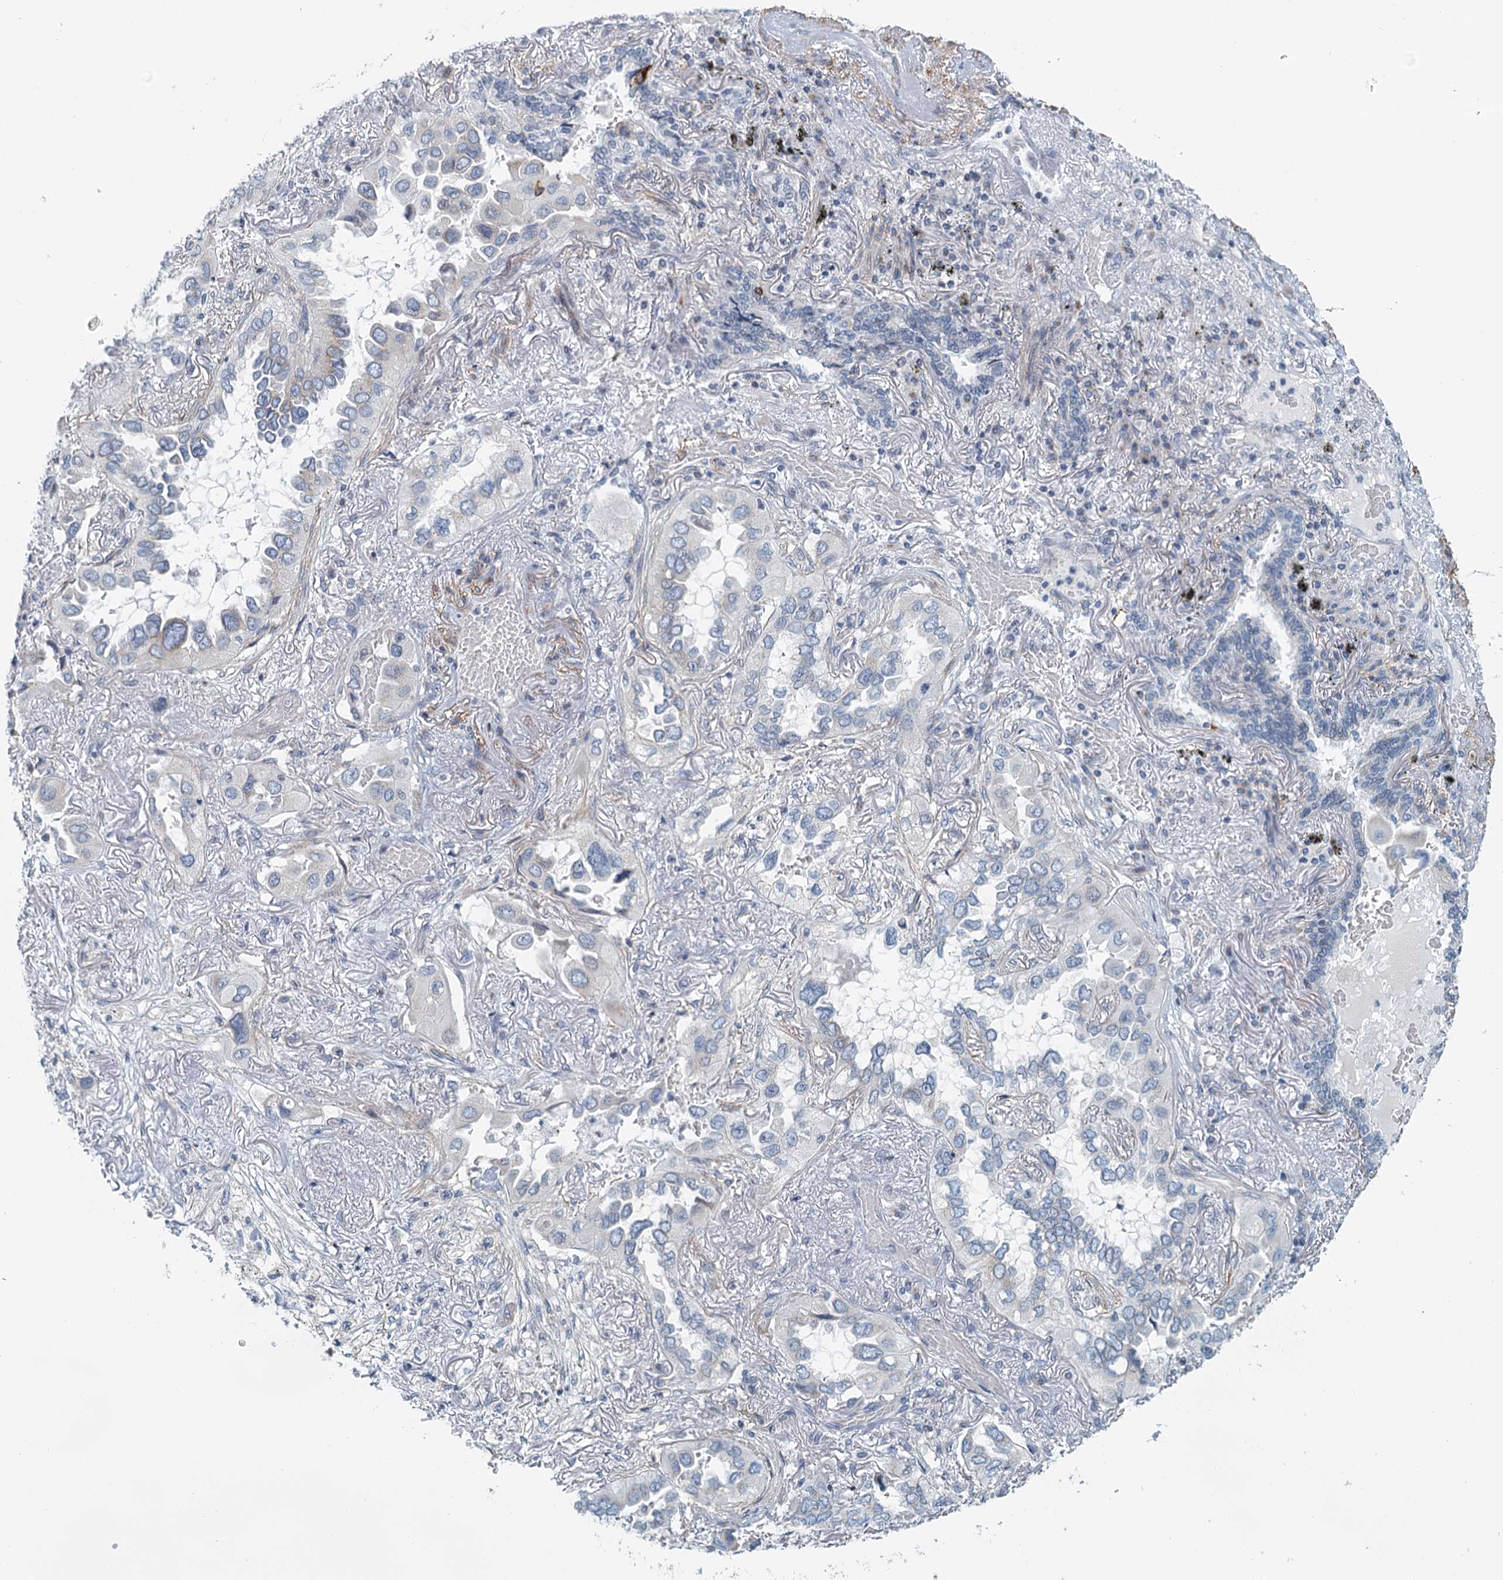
{"staining": {"intensity": "negative", "quantity": "none", "location": "none"}, "tissue": "lung cancer", "cell_type": "Tumor cells", "image_type": "cancer", "snomed": [{"axis": "morphology", "description": "Adenocarcinoma, NOS"}, {"axis": "topography", "description": "Lung"}], "caption": "Lung adenocarcinoma was stained to show a protein in brown. There is no significant positivity in tumor cells. The staining was performed using DAB to visualize the protein expression in brown, while the nuclei were stained in blue with hematoxylin (Magnification: 20x).", "gene": "ZNF527", "patient": {"sex": "female", "age": 76}}